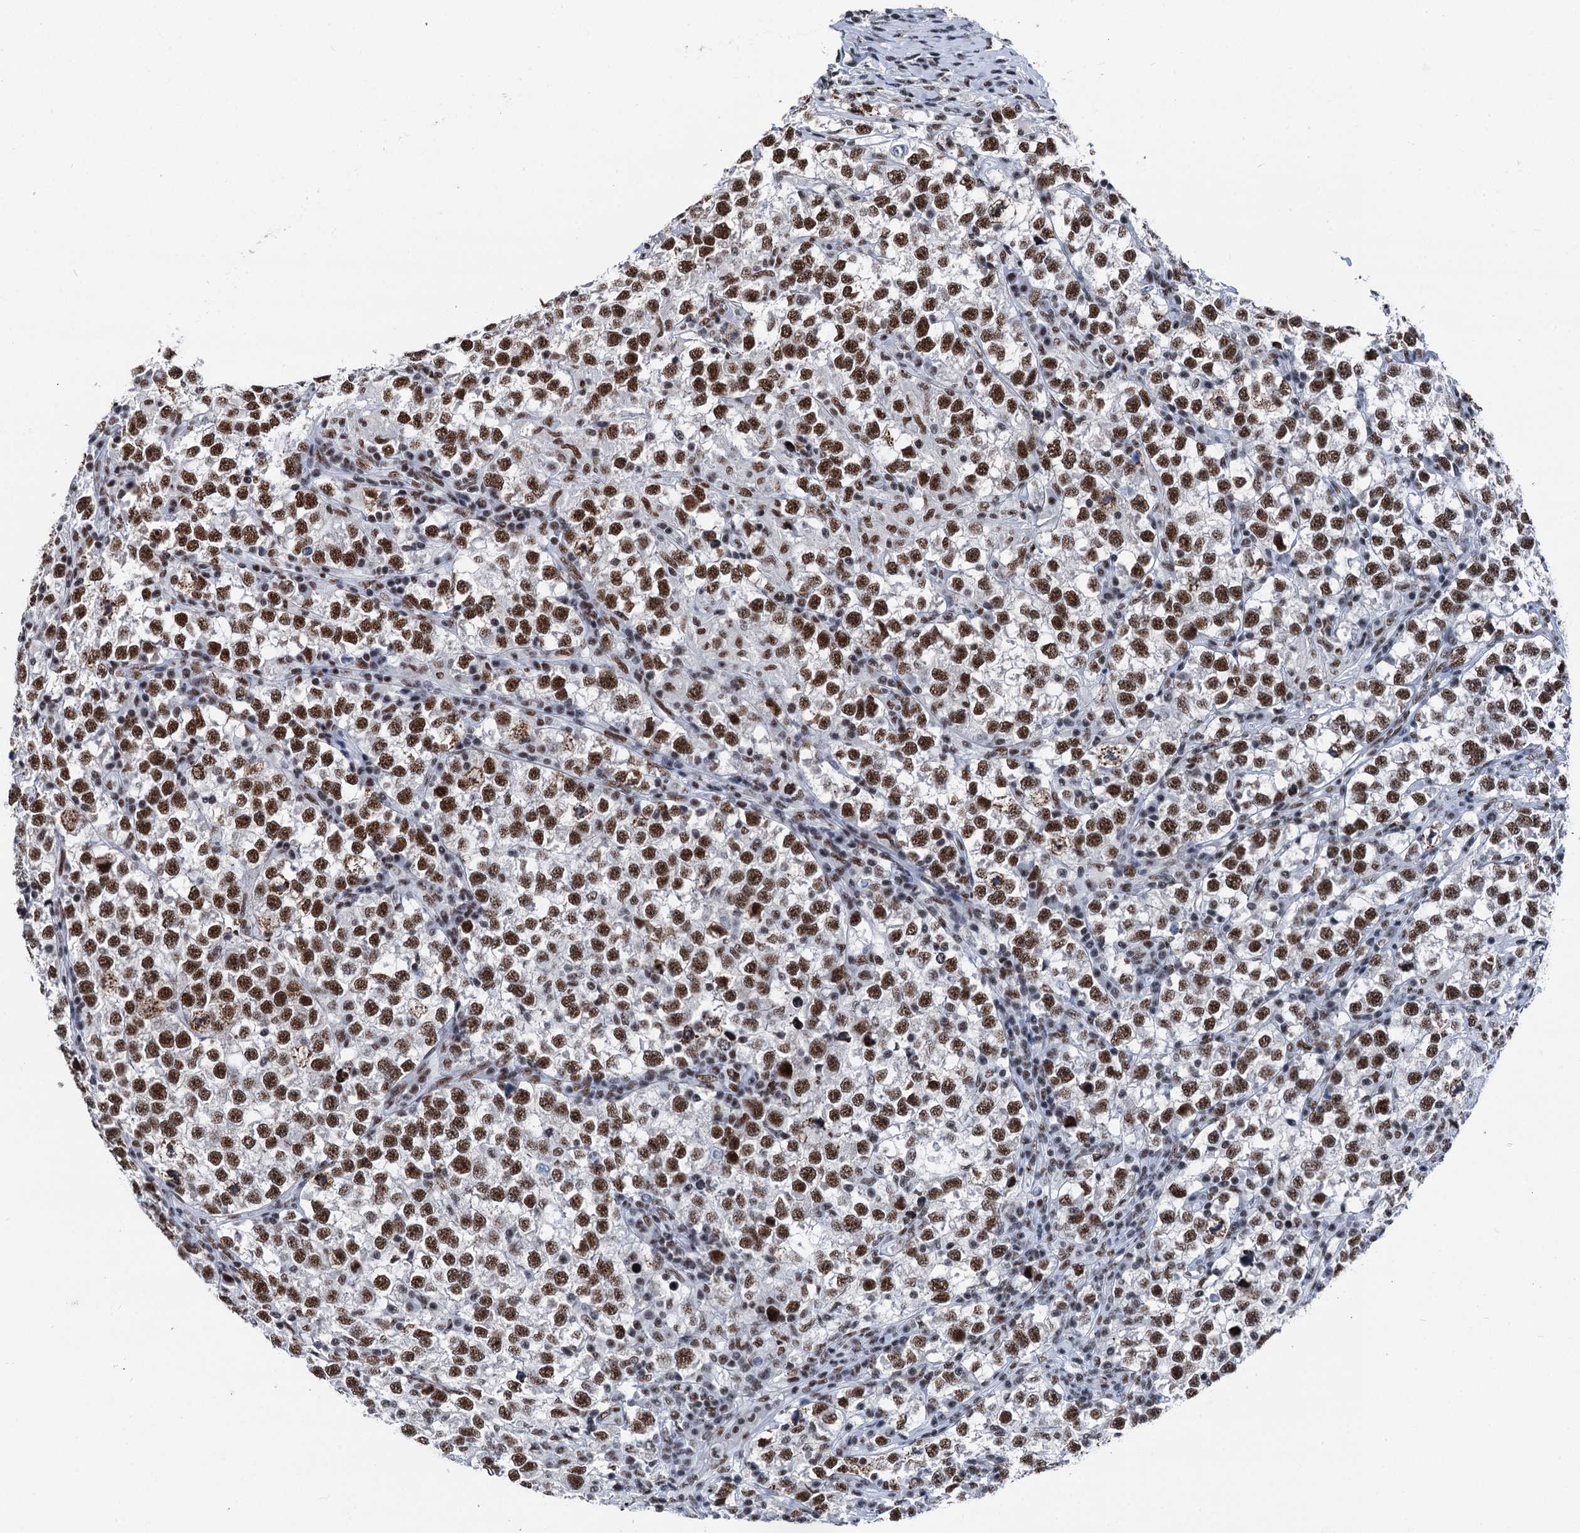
{"staining": {"intensity": "strong", "quantity": ">75%", "location": "nuclear"}, "tissue": "testis cancer", "cell_type": "Tumor cells", "image_type": "cancer", "snomed": [{"axis": "morphology", "description": "Normal tissue, NOS"}, {"axis": "morphology", "description": "Seminoma, NOS"}, {"axis": "topography", "description": "Testis"}], "caption": "Protein staining of testis cancer (seminoma) tissue reveals strong nuclear expression in approximately >75% of tumor cells. (DAB (3,3'-diaminobenzidine) IHC with brightfield microscopy, high magnification).", "gene": "DDX23", "patient": {"sex": "male", "age": 43}}